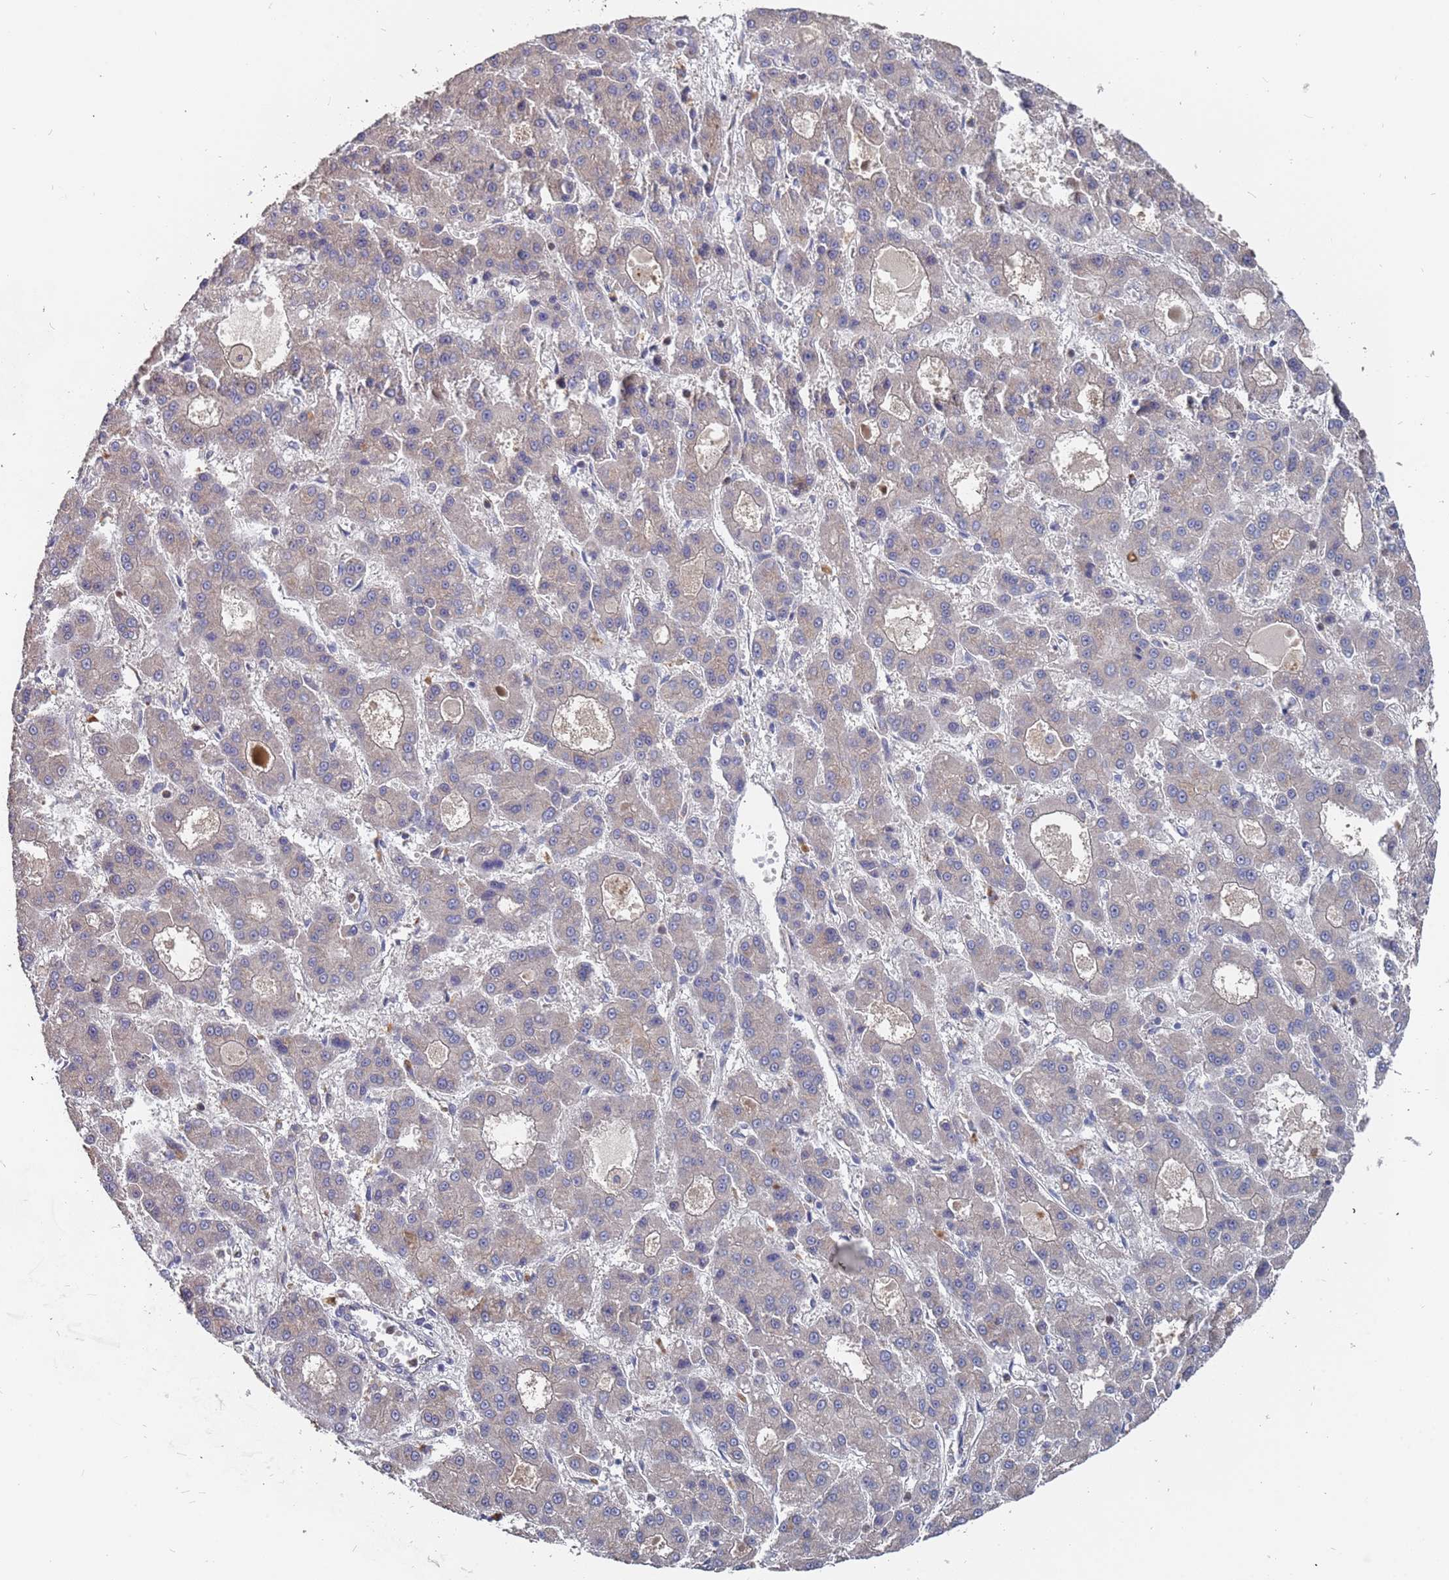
{"staining": {"intensity": "negative", "quantity": "none", "location": "none"}, "tissue": "liver cancer", "cell_type": "Tumor cells", "image_type": "cancer", "snomed": [{"axis": "morphology", "description": "Carcinoma, Hepatocellular, NOS"}, {"axis": "topography", "description": "Liver"}], "caption": "Tumor cells are negative for protein expression in human hepatocellular carcinoma (liver). (Immunohistochemistry, brightfield microscopy, high magnification).", "gene": "TCEANC2", "patient": {"sex": "male", "age": 70}}